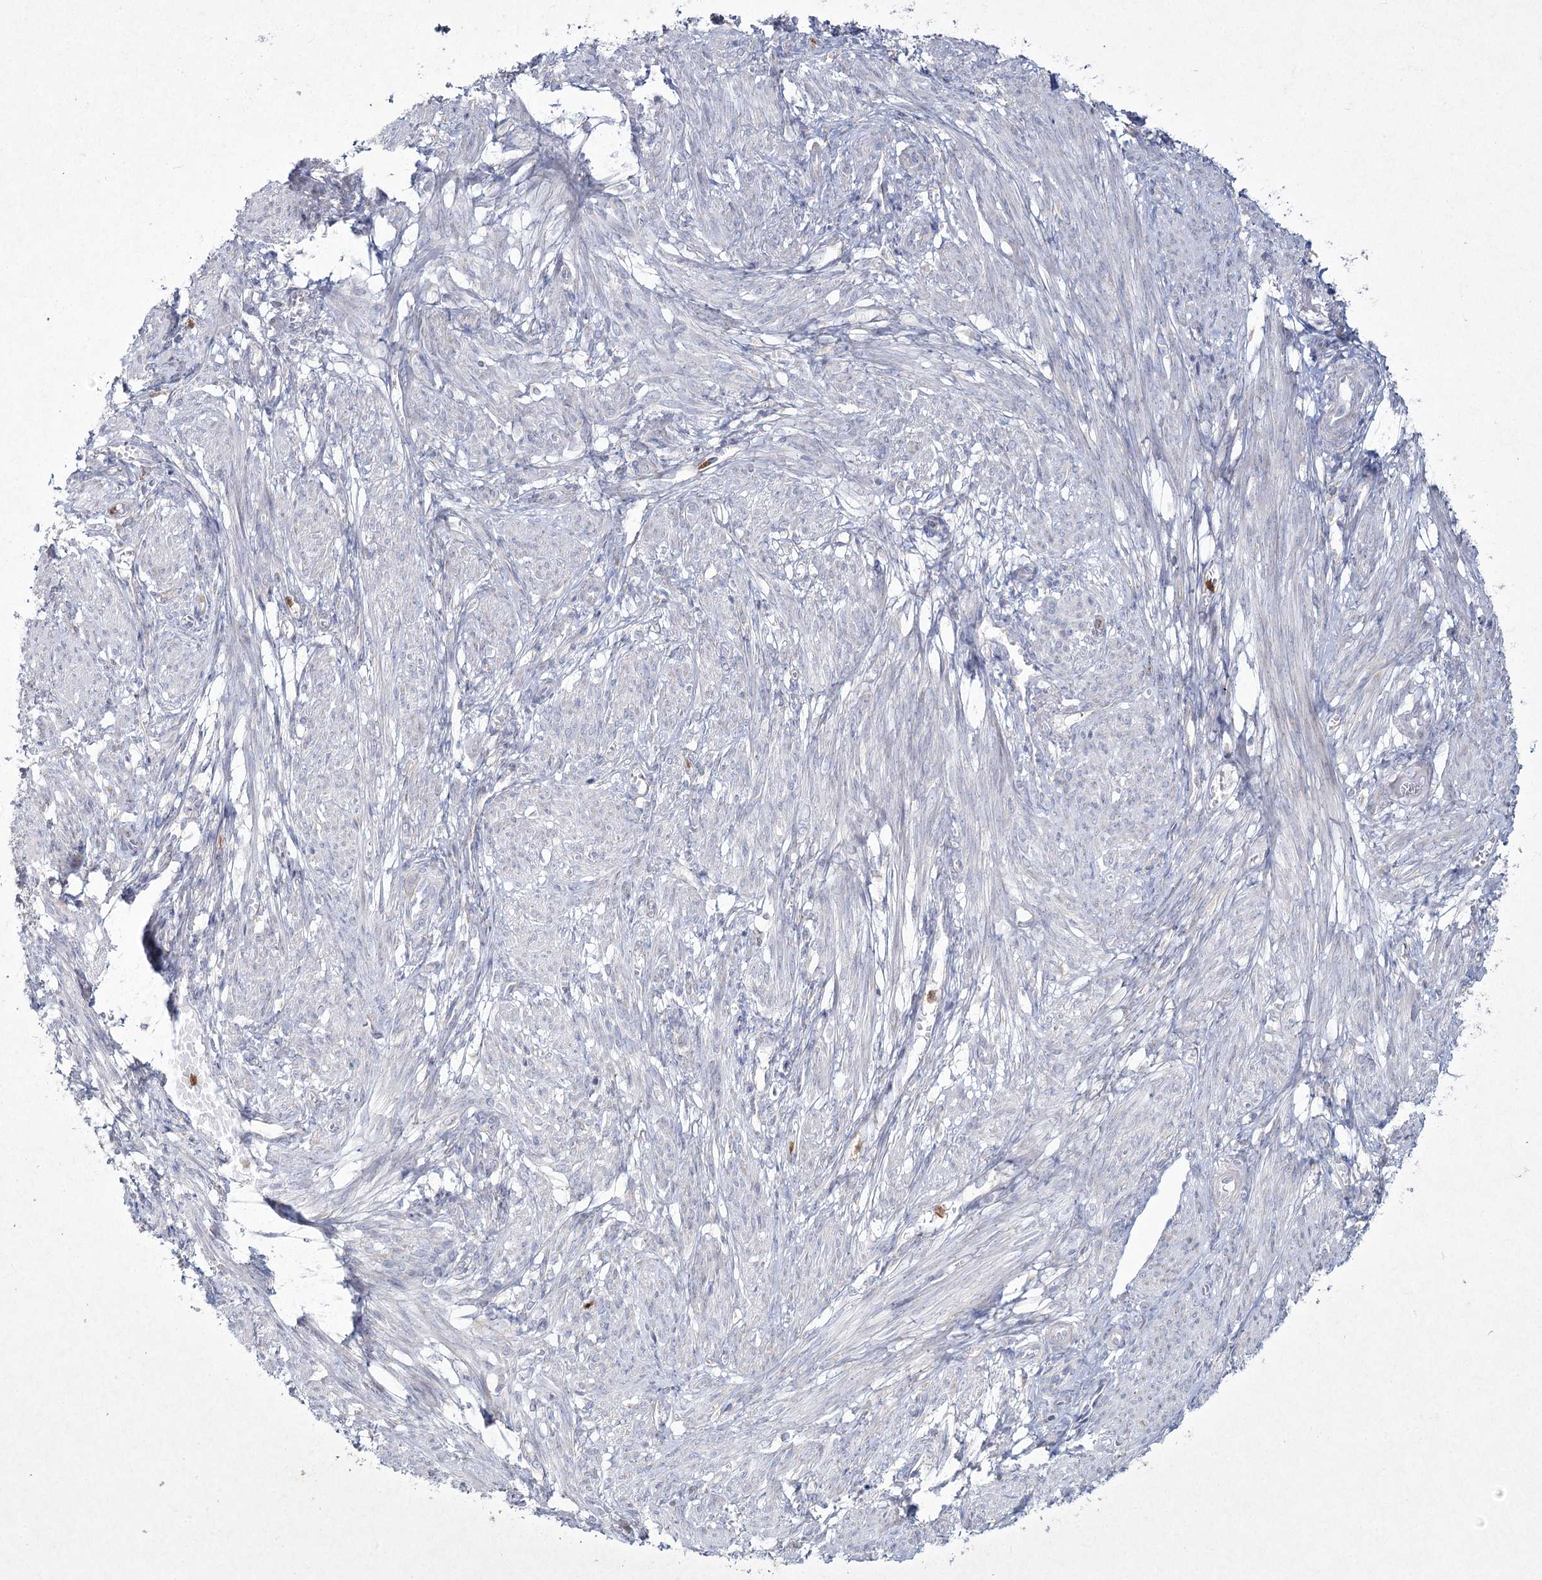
{"staining": {"intensity": "negative", "quantity": "none", "location": "none"}, "tissue": "smooth muscle", "cell_type": "Smooth muscle cells", "image_type": "normal", "snomed": [{"axis": "morphology", "description": "Normal tissue, NOS"}, {"axis": "topography", "description": "Smooth muscle"}], "caption": "The photomicrograph displays no significant positivity in smooth muscle cells of smooth muscle.", "gene": "NIPAL4", "patient": {"sex": "female", "age": 39}}